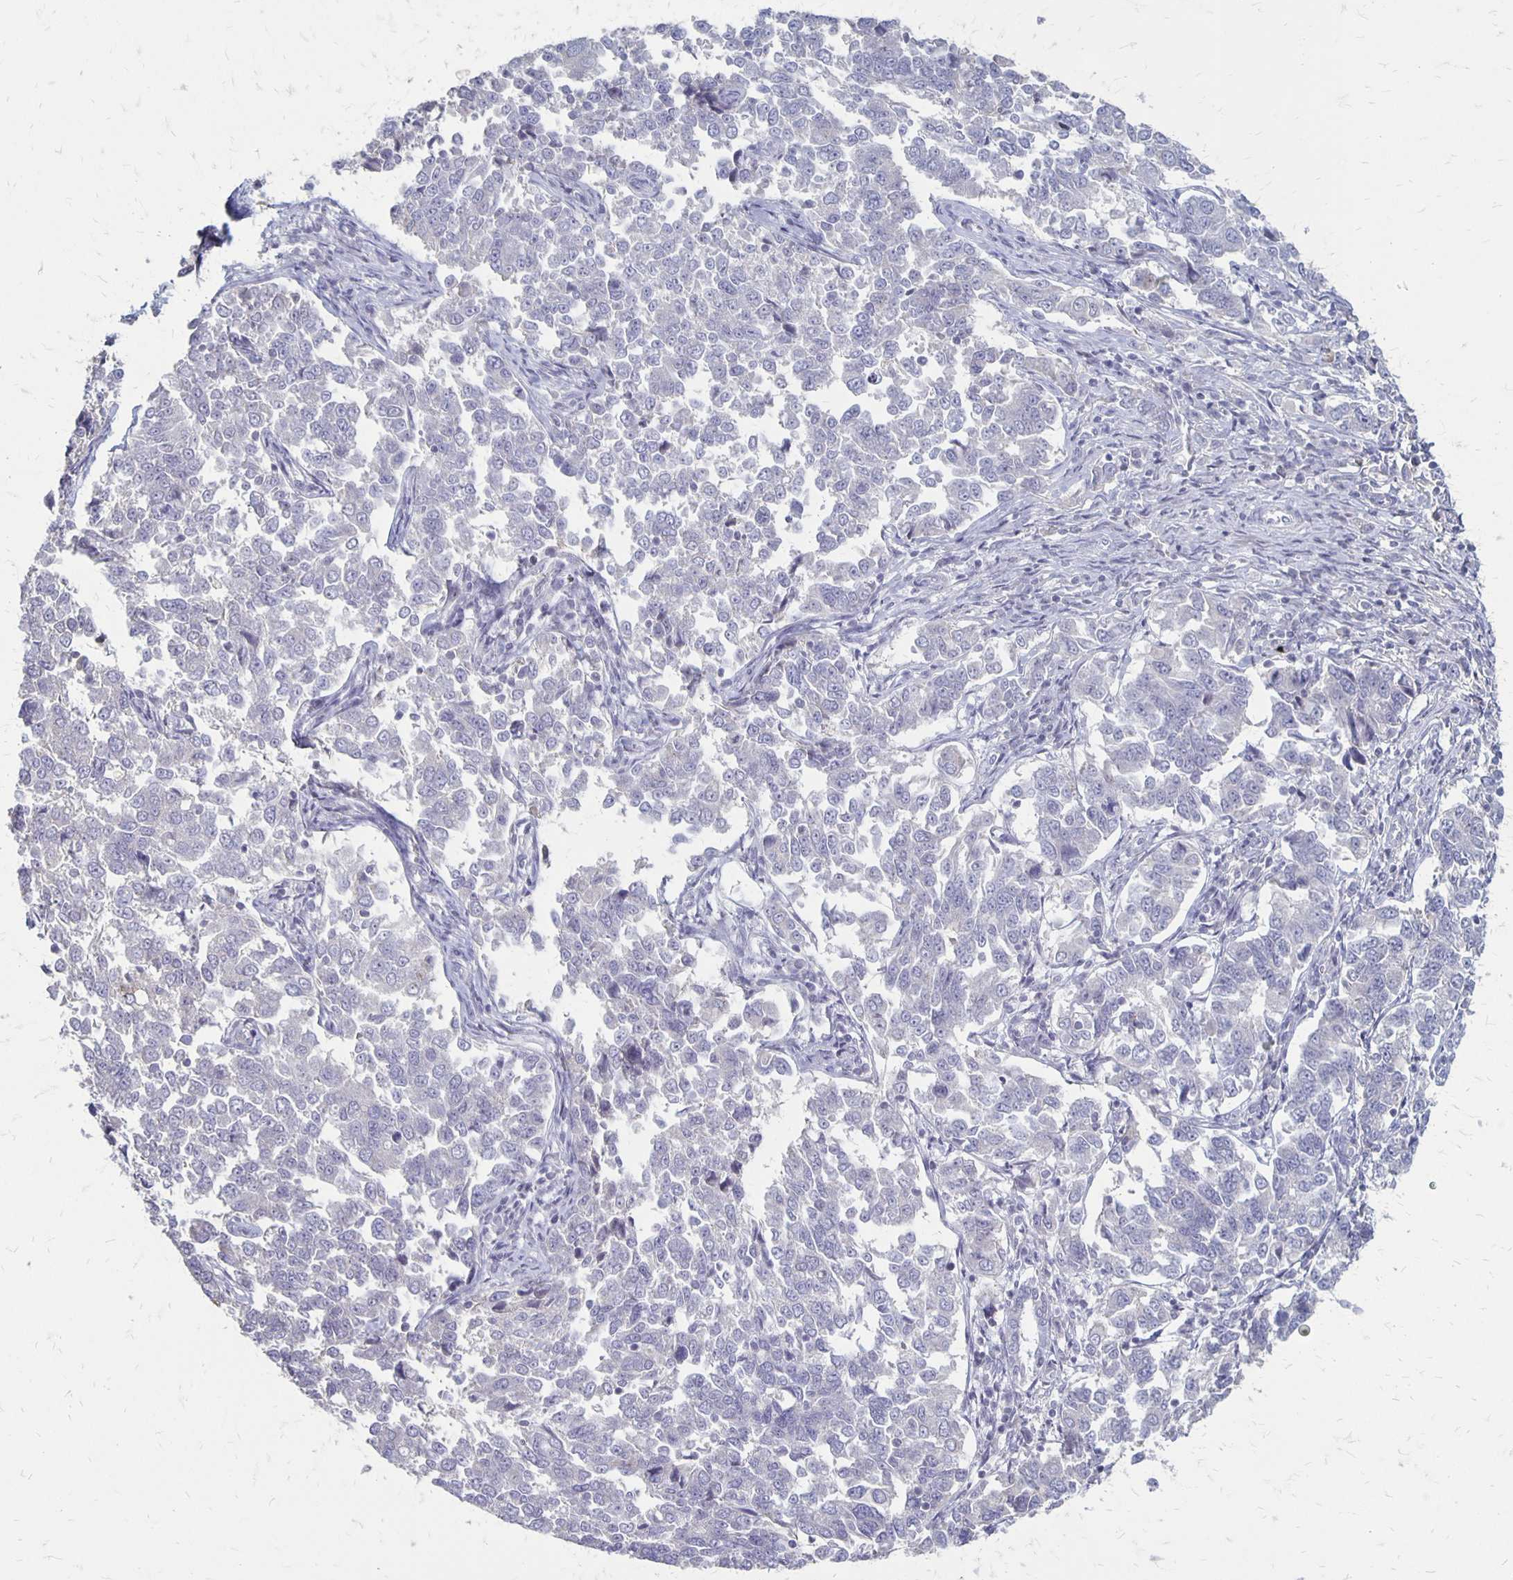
{"staining": {"intensity": "negative", "quantity": "none", "location": "none"}, "tissue": "endometrial cancer", "cell_type": "Tumor cells", "image_type": "cancer", "snomed": [{"axis": "morphology", "description": "Adenocarcinoma, NOS"}, {"axis": "topography", "description": "Endometrium"}], "caption": "Tumor cells show no significant positivity in endometrial cancer (adenocarcinoma). (DAB IHC with hematoxylin counter stain).", "gene": "SEPTIN5", "patient": {"sex": "female", "age": 43}}